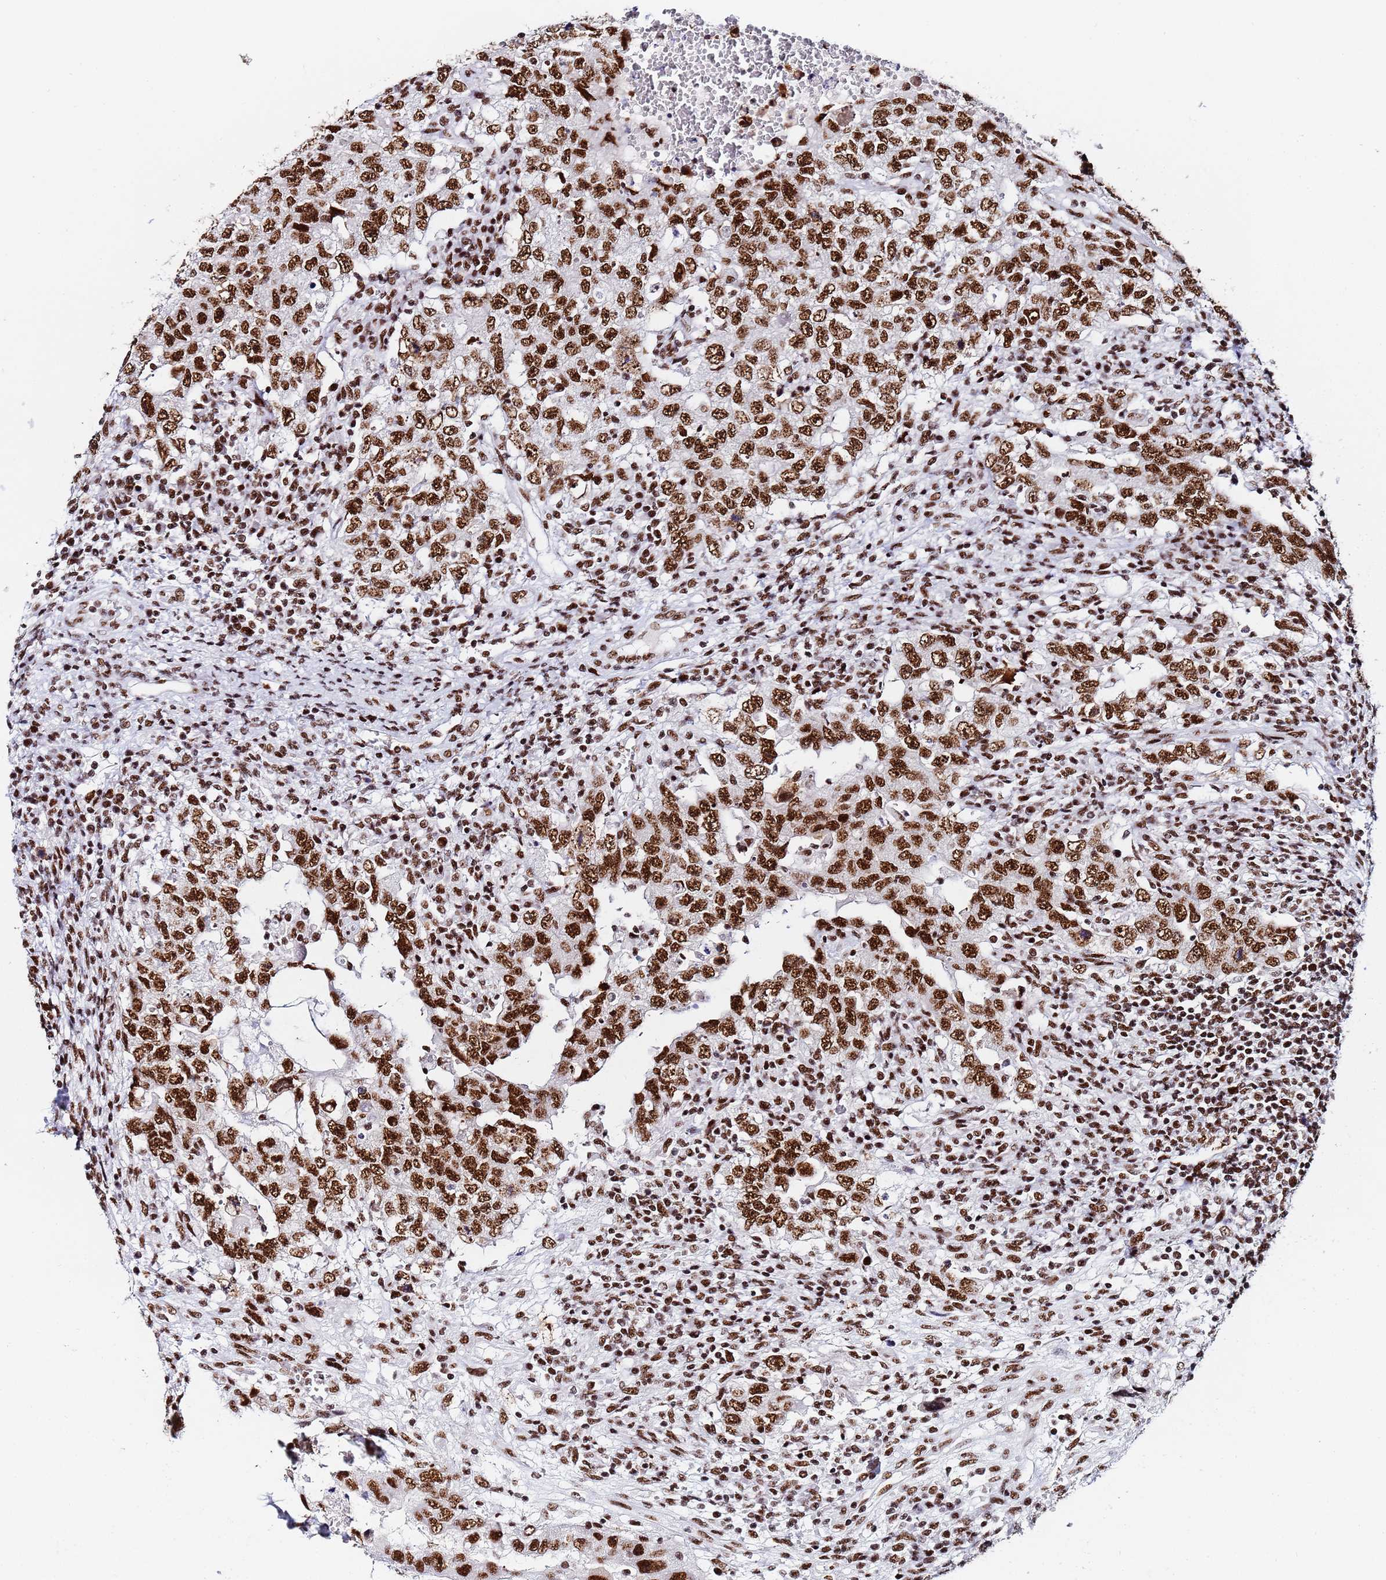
{"staining": {"intensity": "strong", "quantity": ">75%", "location": "nuclear"}, "tissue": "testis cancer", "cell_type": "Tumor cells", "image_type": "cancer", "snomed": [{"axis": "morphology", "description": "Carcinoma, Embryonal, NOS"}, {"axis": "topography", "description": "Testis"}], "caption": "Human testis cancer (embryonal carcinoma) stained with a protein marker shows strong staining in tumor cells.", "gene": "SNRPA1", "patient": {"sex": "male", "age": 26}}